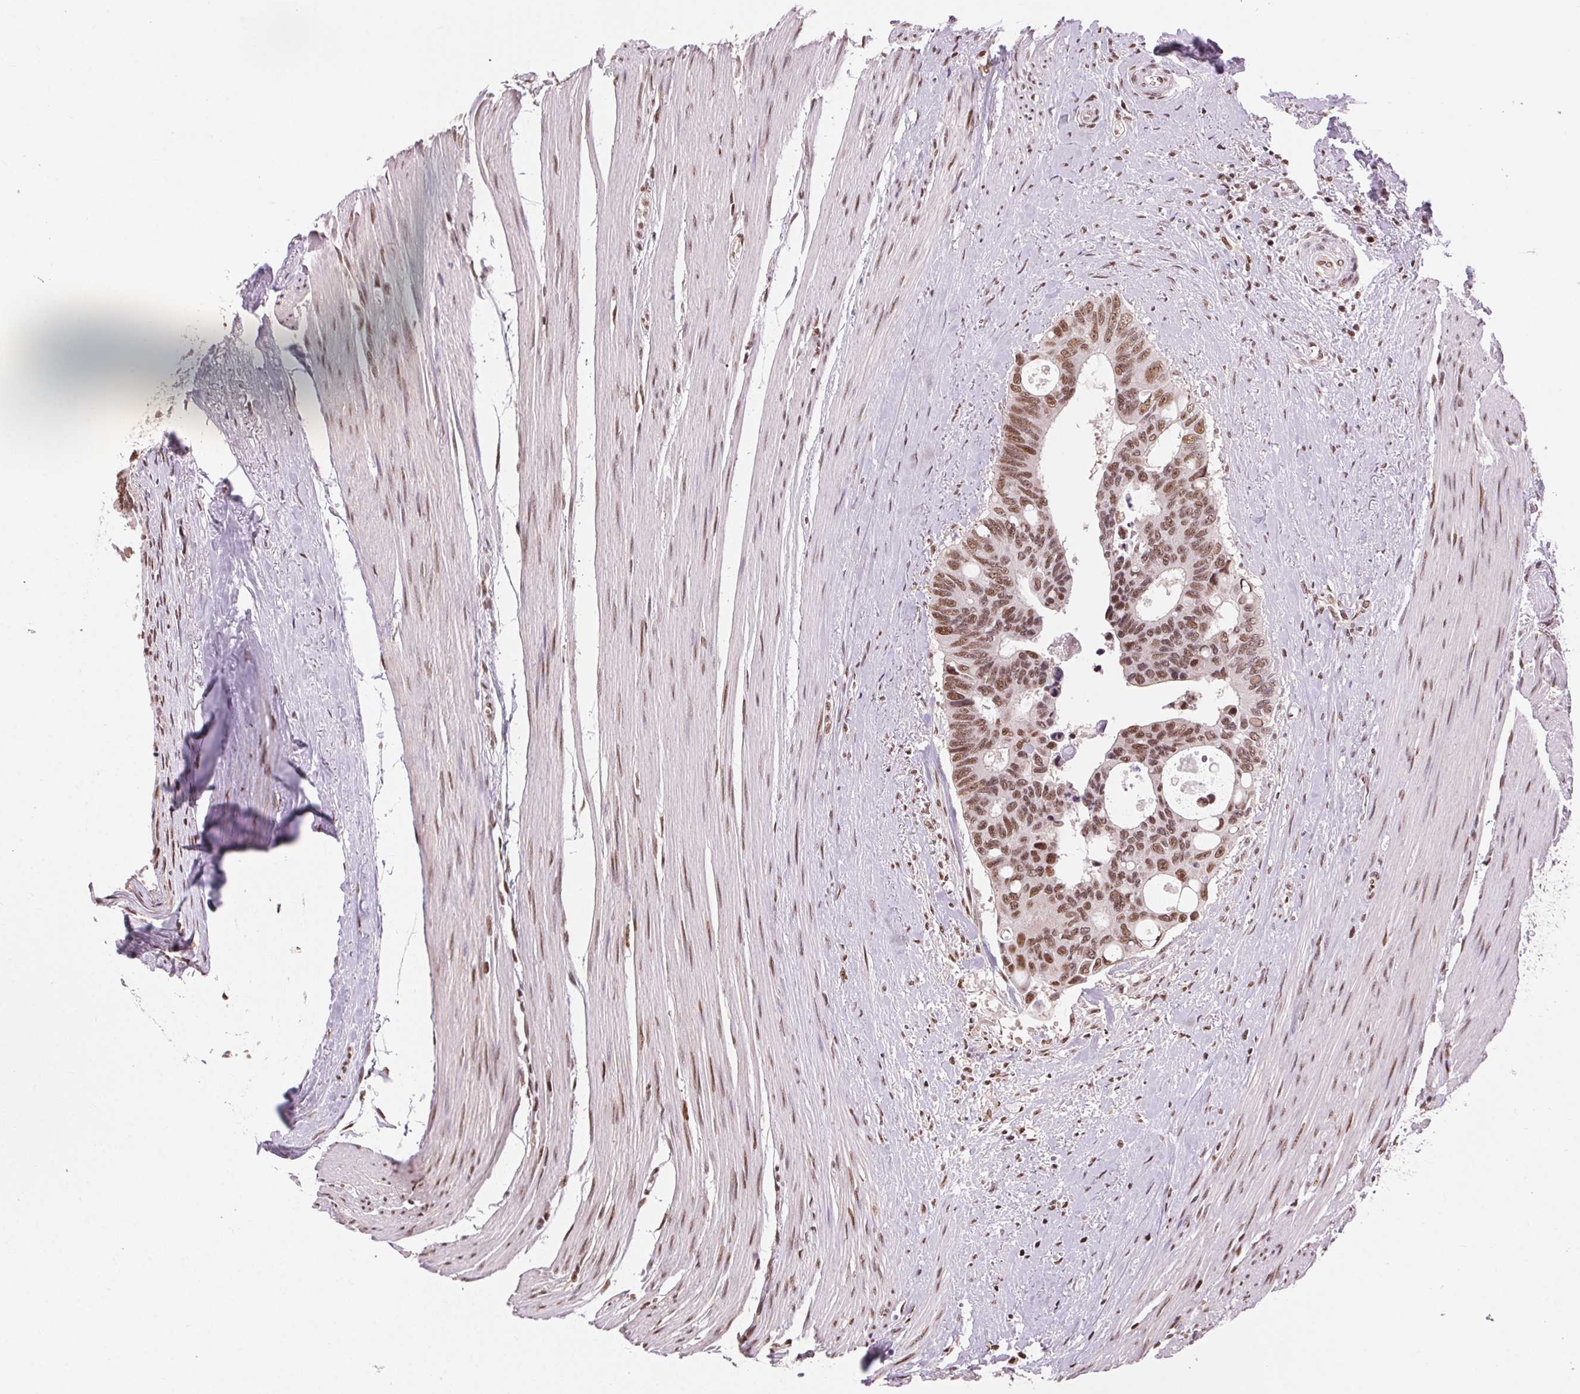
{"staining": {"intensity": "moderate", "quantity": ">75%", "location": "nuclear"}, "tissue": "colorectal cancer", "cell_type": "Tumor cells", "image_type": "cancer", "snomed": [{"axis": "morphology", "description": "Adenocarcinoma, NOS"}, {"axis": "topography", "description": "Rectum"}], "caption": "Immunohistochemical staining of colorectal cancer demonstrates medium levels of moderate nuclear expression in approximately >75% of tumor cells.", "gene": "RAD23A", "patient": {"sex": "male", "age": 76}}